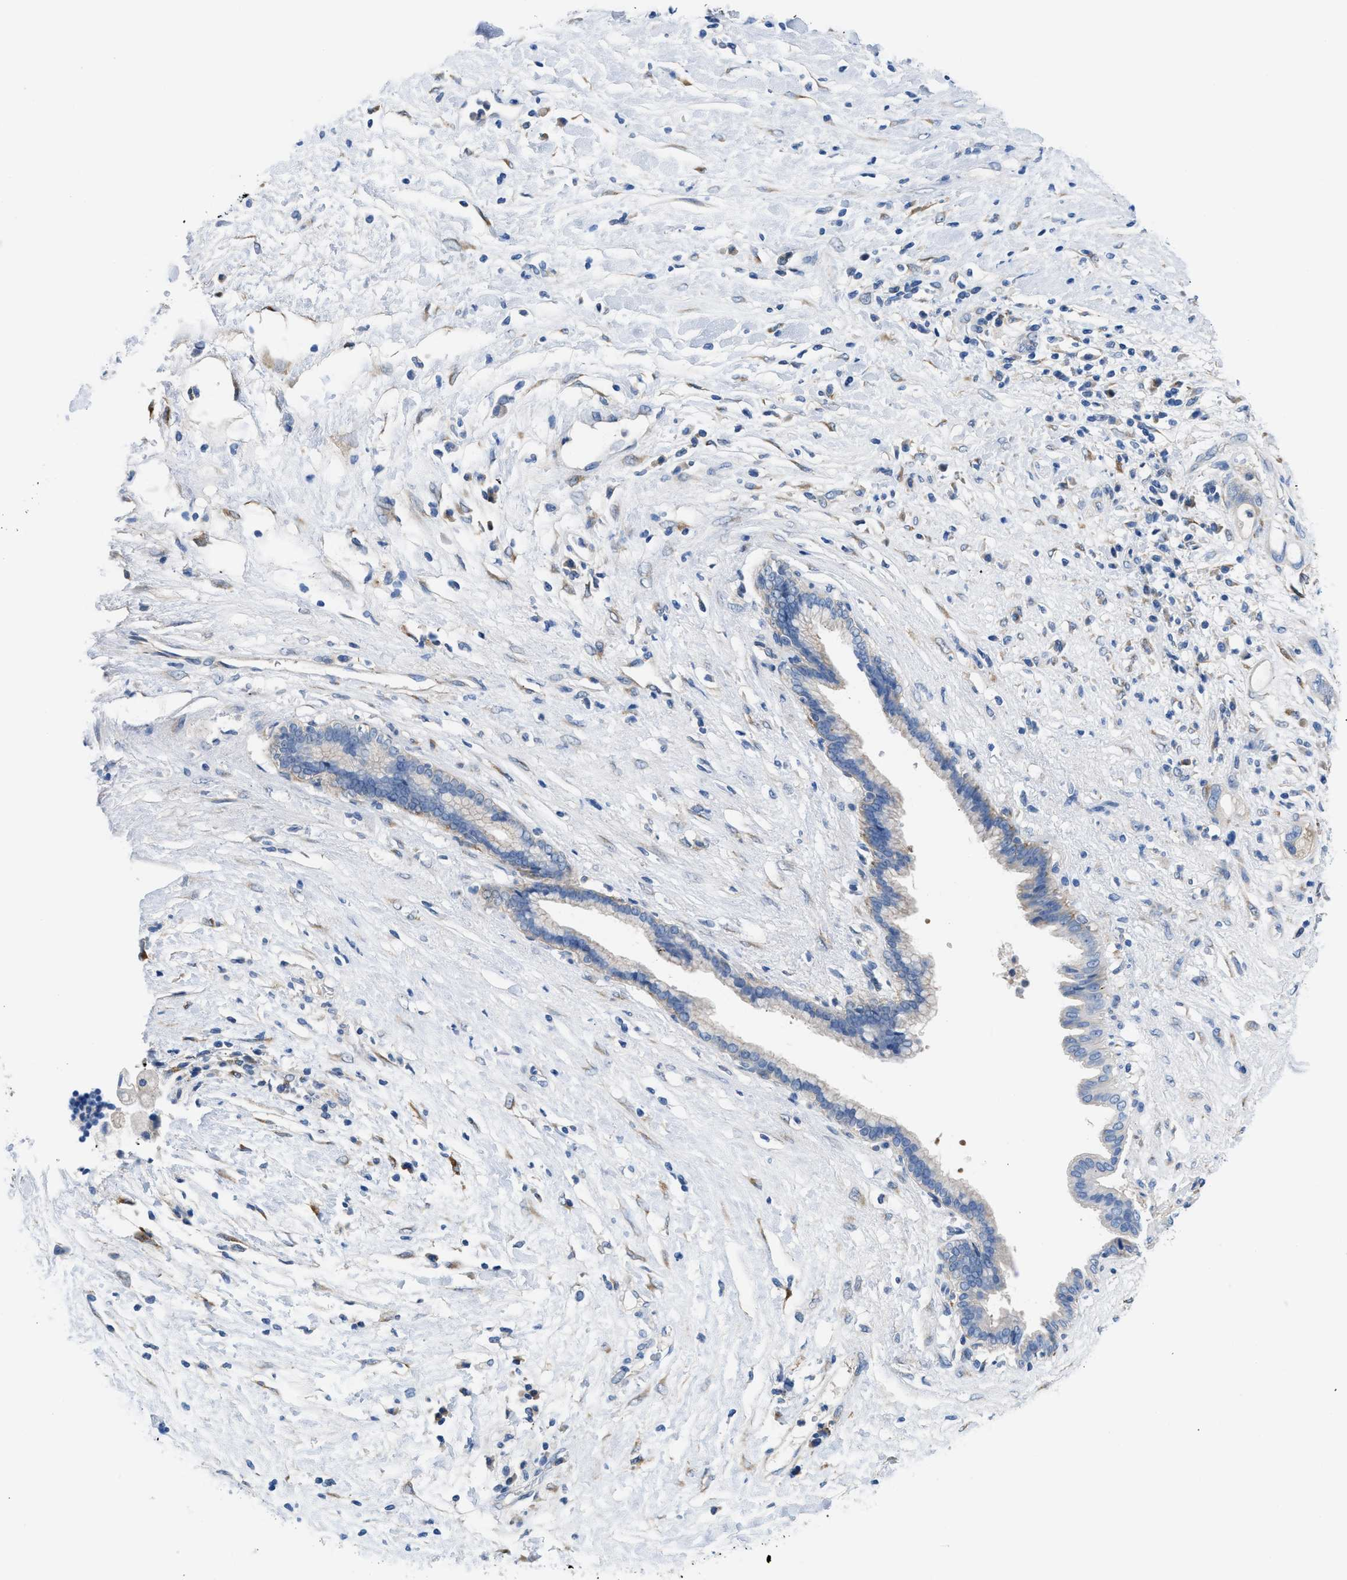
{"staining": {"intensity": "weak", "quantity": "<25%", "location": "cytoplasmic/membranous"}, "tissue": "pancreatic cancer", "cell_type": "Tumor cells", "image_type": "cancer", "snomed": [{"axis": "morphology", "description": "Adenocarcinoma, NOS"}, {"axis": "topography", "description": "Pancreas"}], "caption": "Immunohistochemistry (IHC) histopathology image of neoplastic tissue: human adenocarcinoma (pancreatic) stained with DAB (3,3'-diaminobenzidine) demonstrates no significant protein expression in tumor cells.", "gene": "BNC2", "patient": {"sex": "female", "age": 56}}